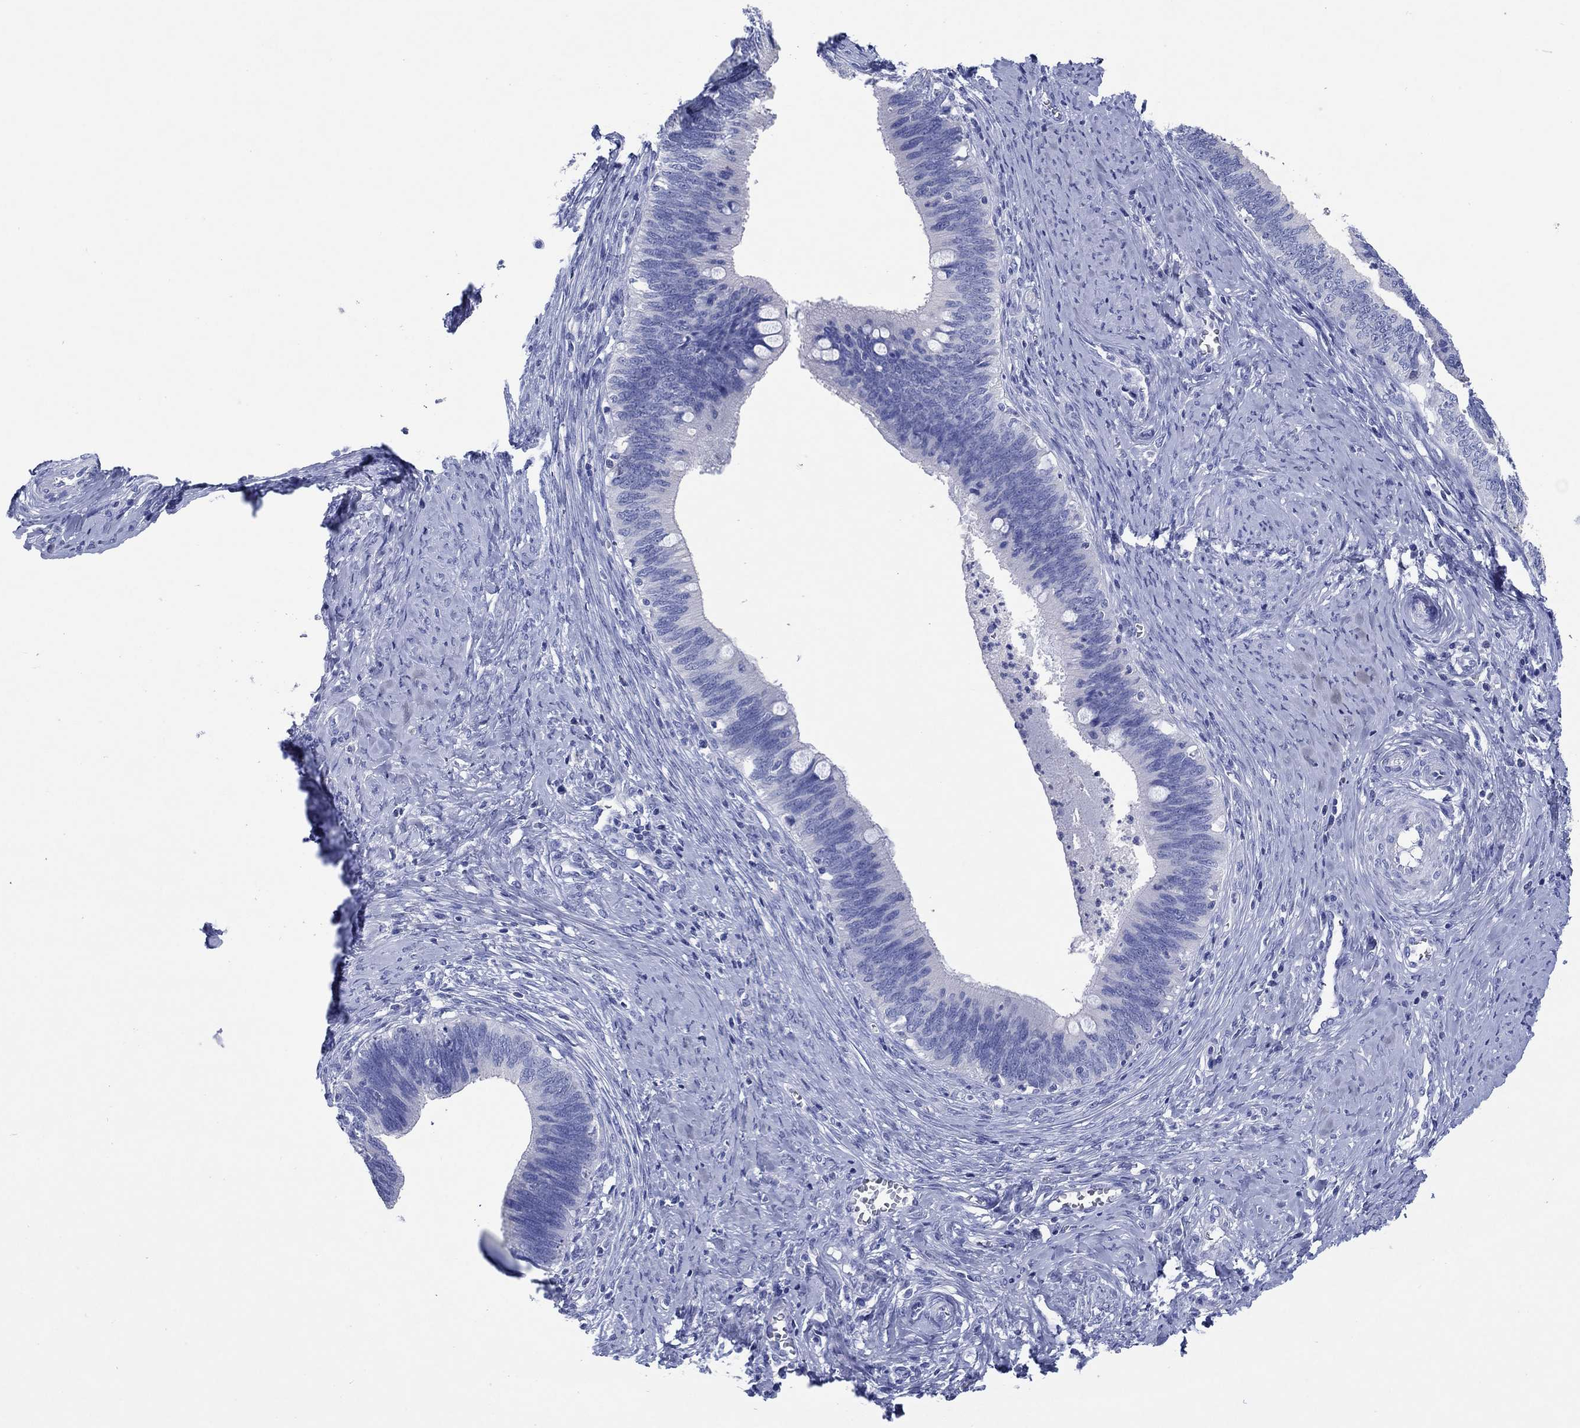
{"staining": {"intensity": "negative", "quantity": "none", "location": "none"}, "tissue": "cervical cancer", "cell_type": "Tumor cells", "image_type": "cancer", "snomed": [{"axis": "morphology", "description": "Adenocarcinoma, NOS"}, {"axis": "topography", "description": "Cervix"}], "caption": "A photomicrograph of adenocarcinoma (cervical) stained for a protein displays no brown staining in tumor cells.", "gene": "HCRT", "patient": {"sex": "female", "age": 42}}